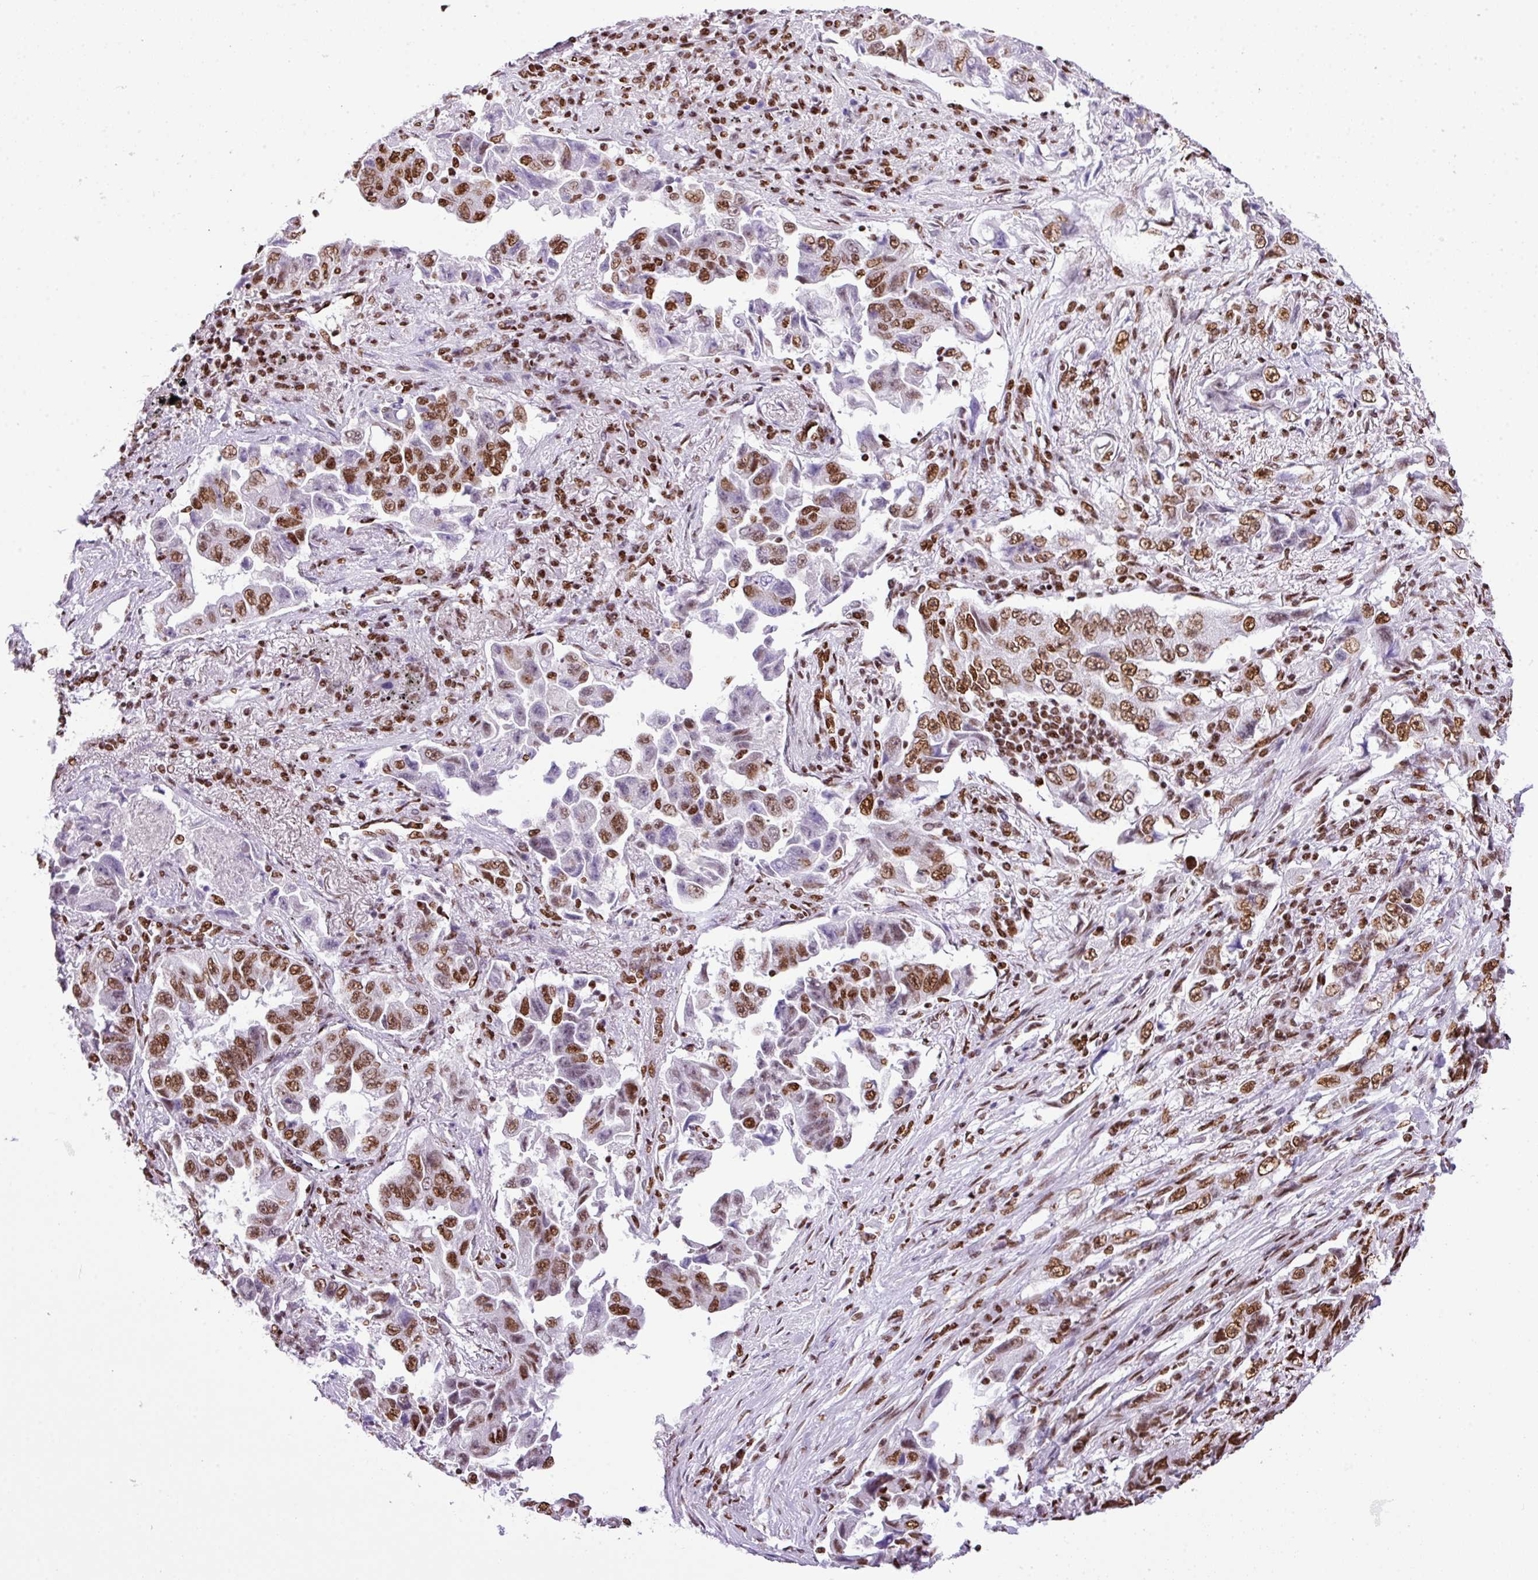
{"staining": {"intensity": "moderate", "quantity": ">75%", "location": "nuclear"}, "tissue": "lung cancer", "cell_type": "Tumor cells", "image_type": "cancer", "snomed": [{"axis": "morphology", "description": "Adenocarcinoma, NOS"}, {"axis": "topography", "description": "Lung"}], "caption": "Tumor cells reveal moderate nuclear positivity in about >75% of cells in lung cancer (adenocarcinoma).", "gene": "RARG", "patient": {"sex": "female", "age": 51}}